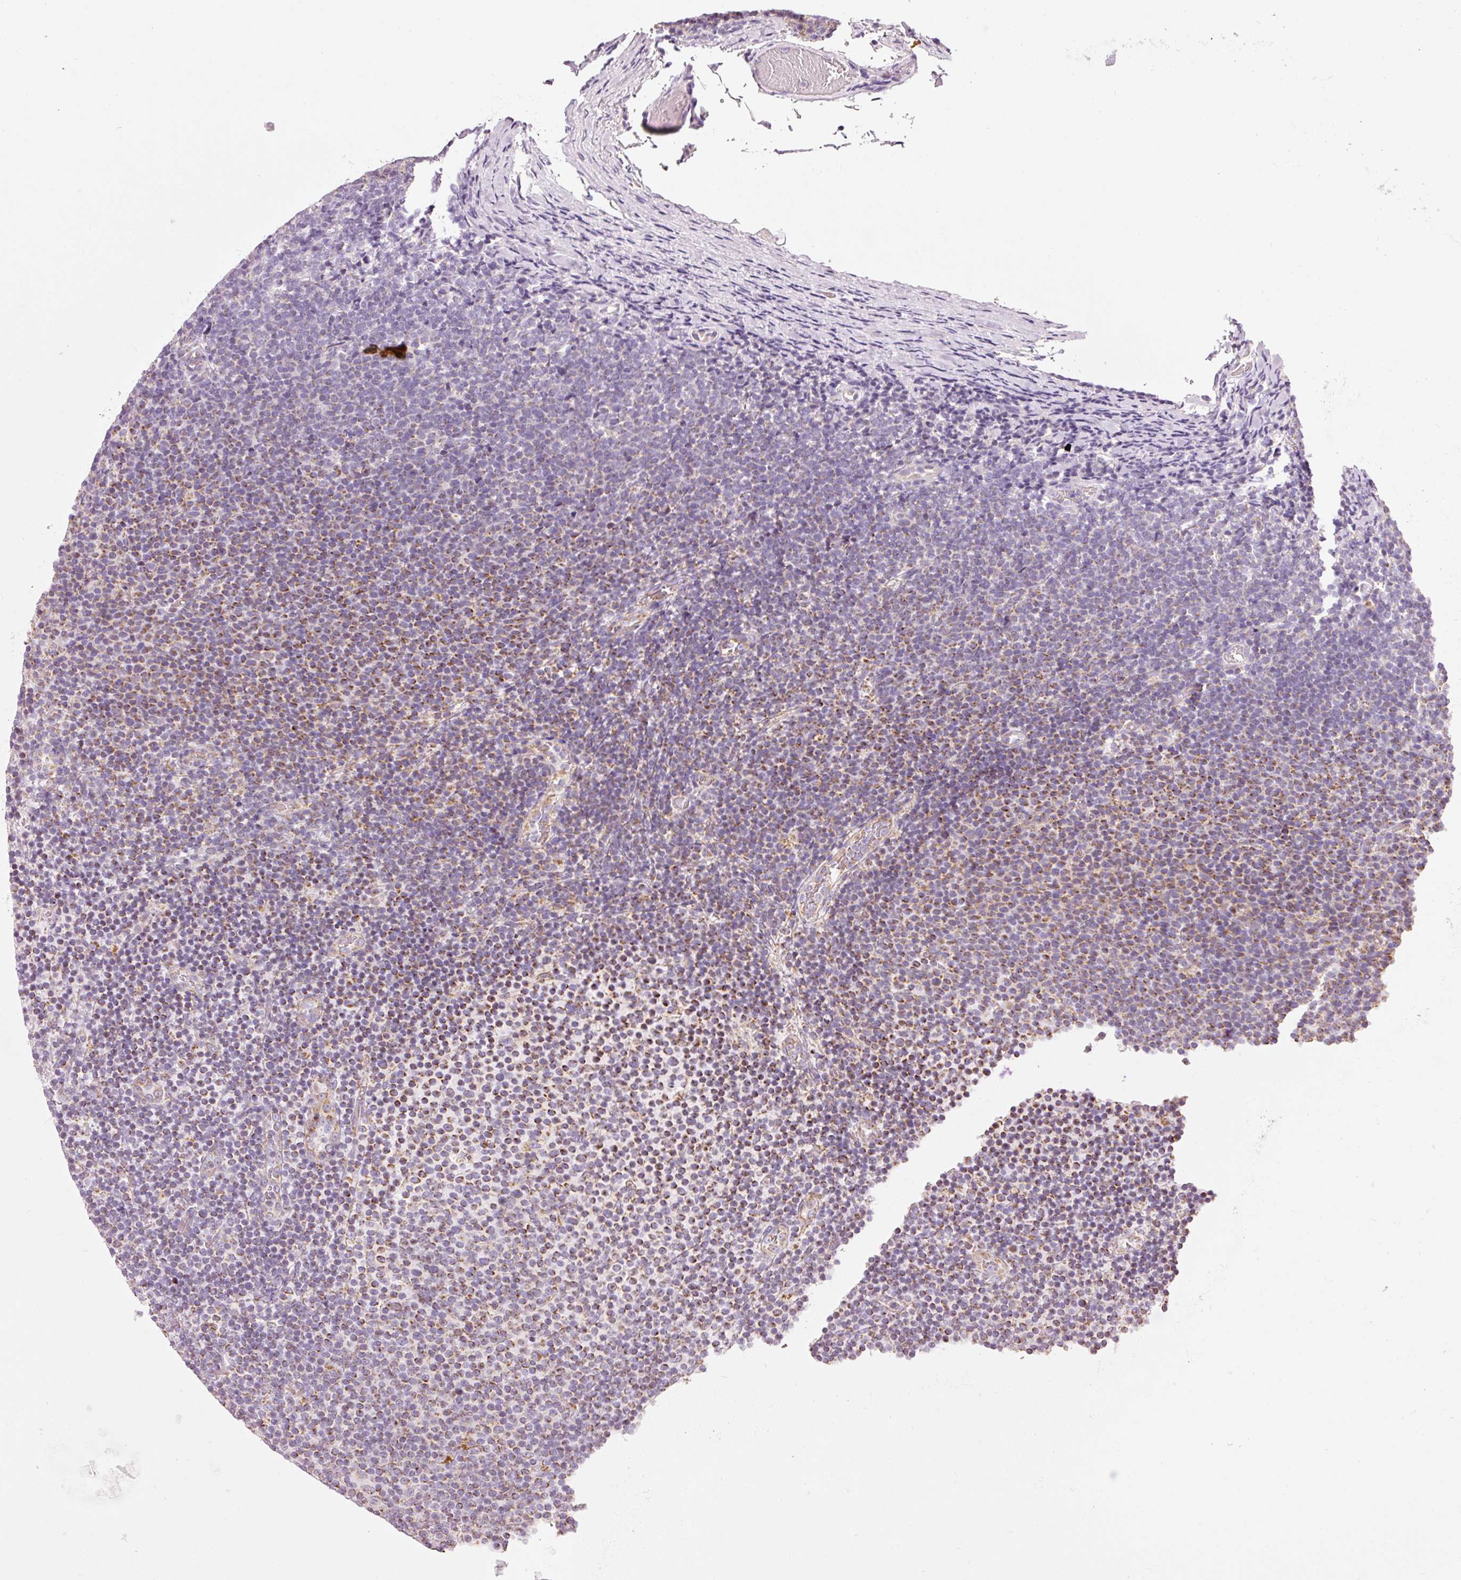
{"staining": {"intensity": "moderate", "quantity": "25%-75%", "location": "cytoplasmic/membranous"}, "tissue": "lymphoma", "cell_type": "Tumor cells", "image_type": "cancer", "snomed": [{"axis": "morphology", "description": "Malignant lymphoma, non-Hodgkin's type, Low grade"}, {"axis": "topography", "description": "Lymph node"}], "caption": "Tumor cells display medium levels of moderate cytoplasmic/membranous positivity in about 25%-75% of cells in human lymphoma.", "gene": "NDUFB4", "patient": {"sex": "male", "age": 66}}